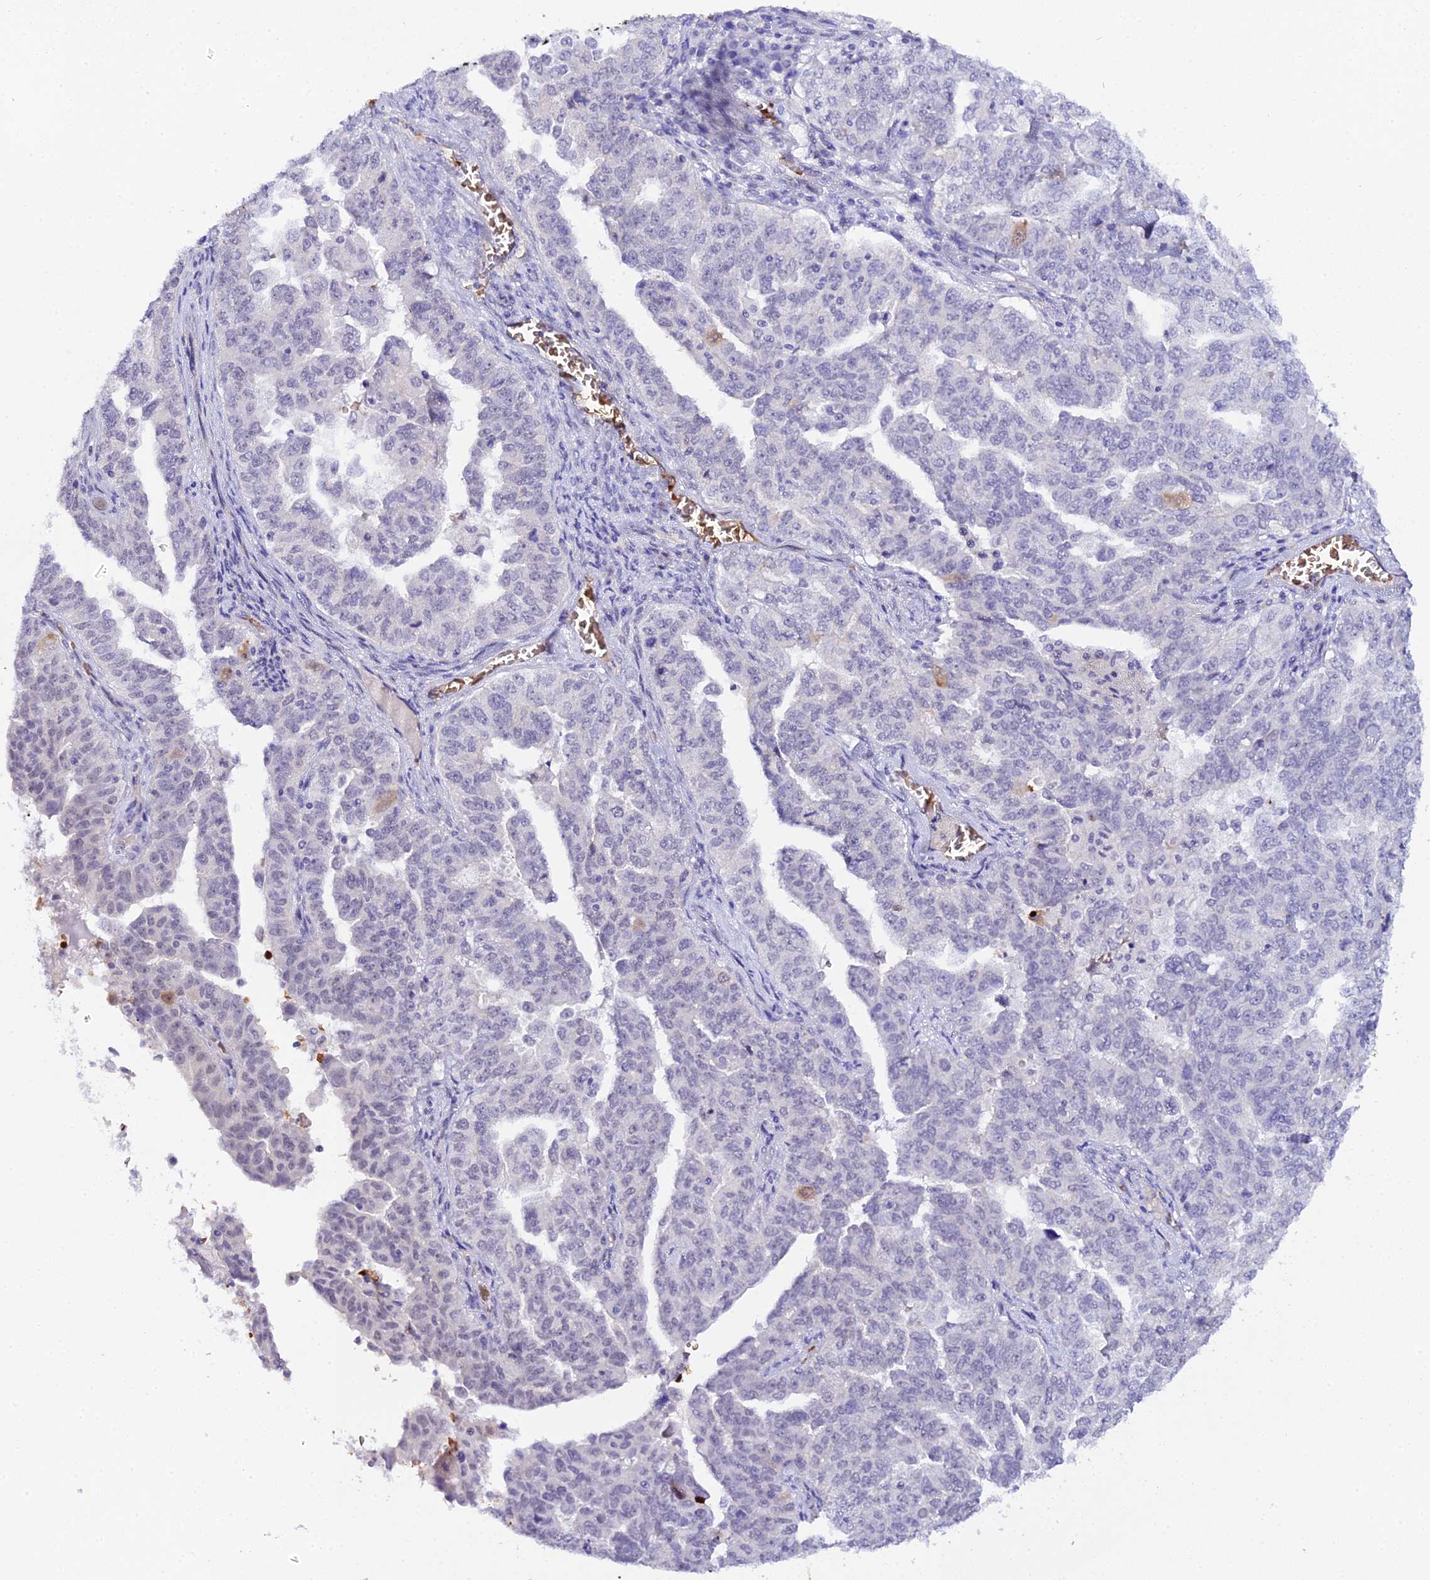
{"staining": {"intensity": "negative", "quantity": "none", "location": "none"}, "tissue": "ovarian cancer", "cell_type": "Tumor cells", "image_type": "cancer", "snomed": [{"axis": "morphology", "description": "Carcinoma, endometroid"}, {"axis": "topography", "description": "Ovary"}], "caption": "DAB (3,3'-diaminobenzidine) immunohistochemical staining of endometroid carcinoma (ovarian) shows no significant staining in tumor cells.", "gene": "CFAP45", "patient": {"sex": "female", "age": 62}}